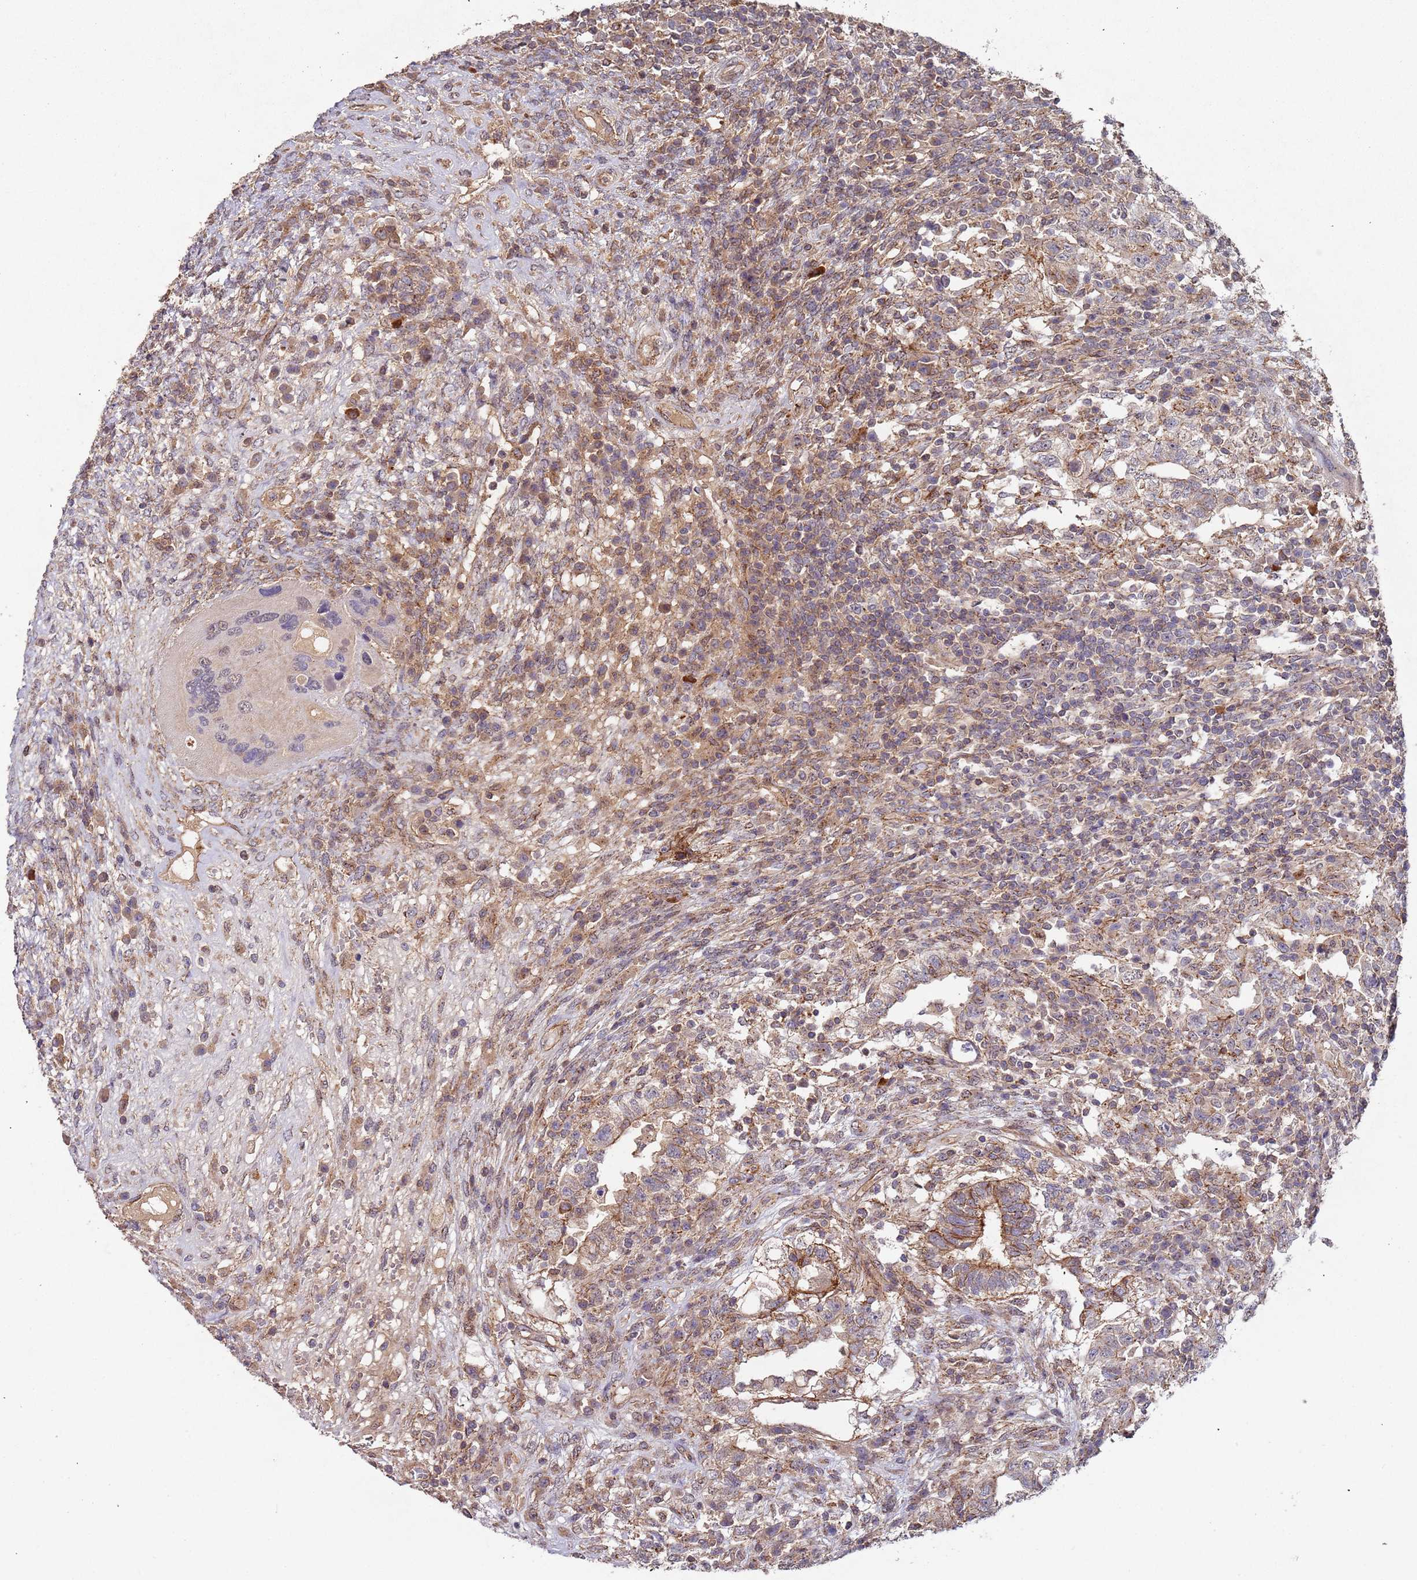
{"staining": {"intensity": "moderate", "quantity": "<25%", "location": "cytoplasmic/membranous"}, "tissue": "testis cancer", "cell_type": "Tumor cells", "image_type": "cancer", "snomed": [{"axis": "morphology", "description": "Carcinoma, Embryonal, NOS"}, {"axis": "topography", "description": "Testis"}], "caption": "Immunohistochemical staining of human testis embryonal carcinoma displays low levels of moderate cytoplasmic/membranous positivity in approximately <25% of tumor cells. The protein of interest is shown in brown color, while the nuclei are stained blue.", "gene": "KANSL1L", "patient": {"sex": "male", "age": 26}}